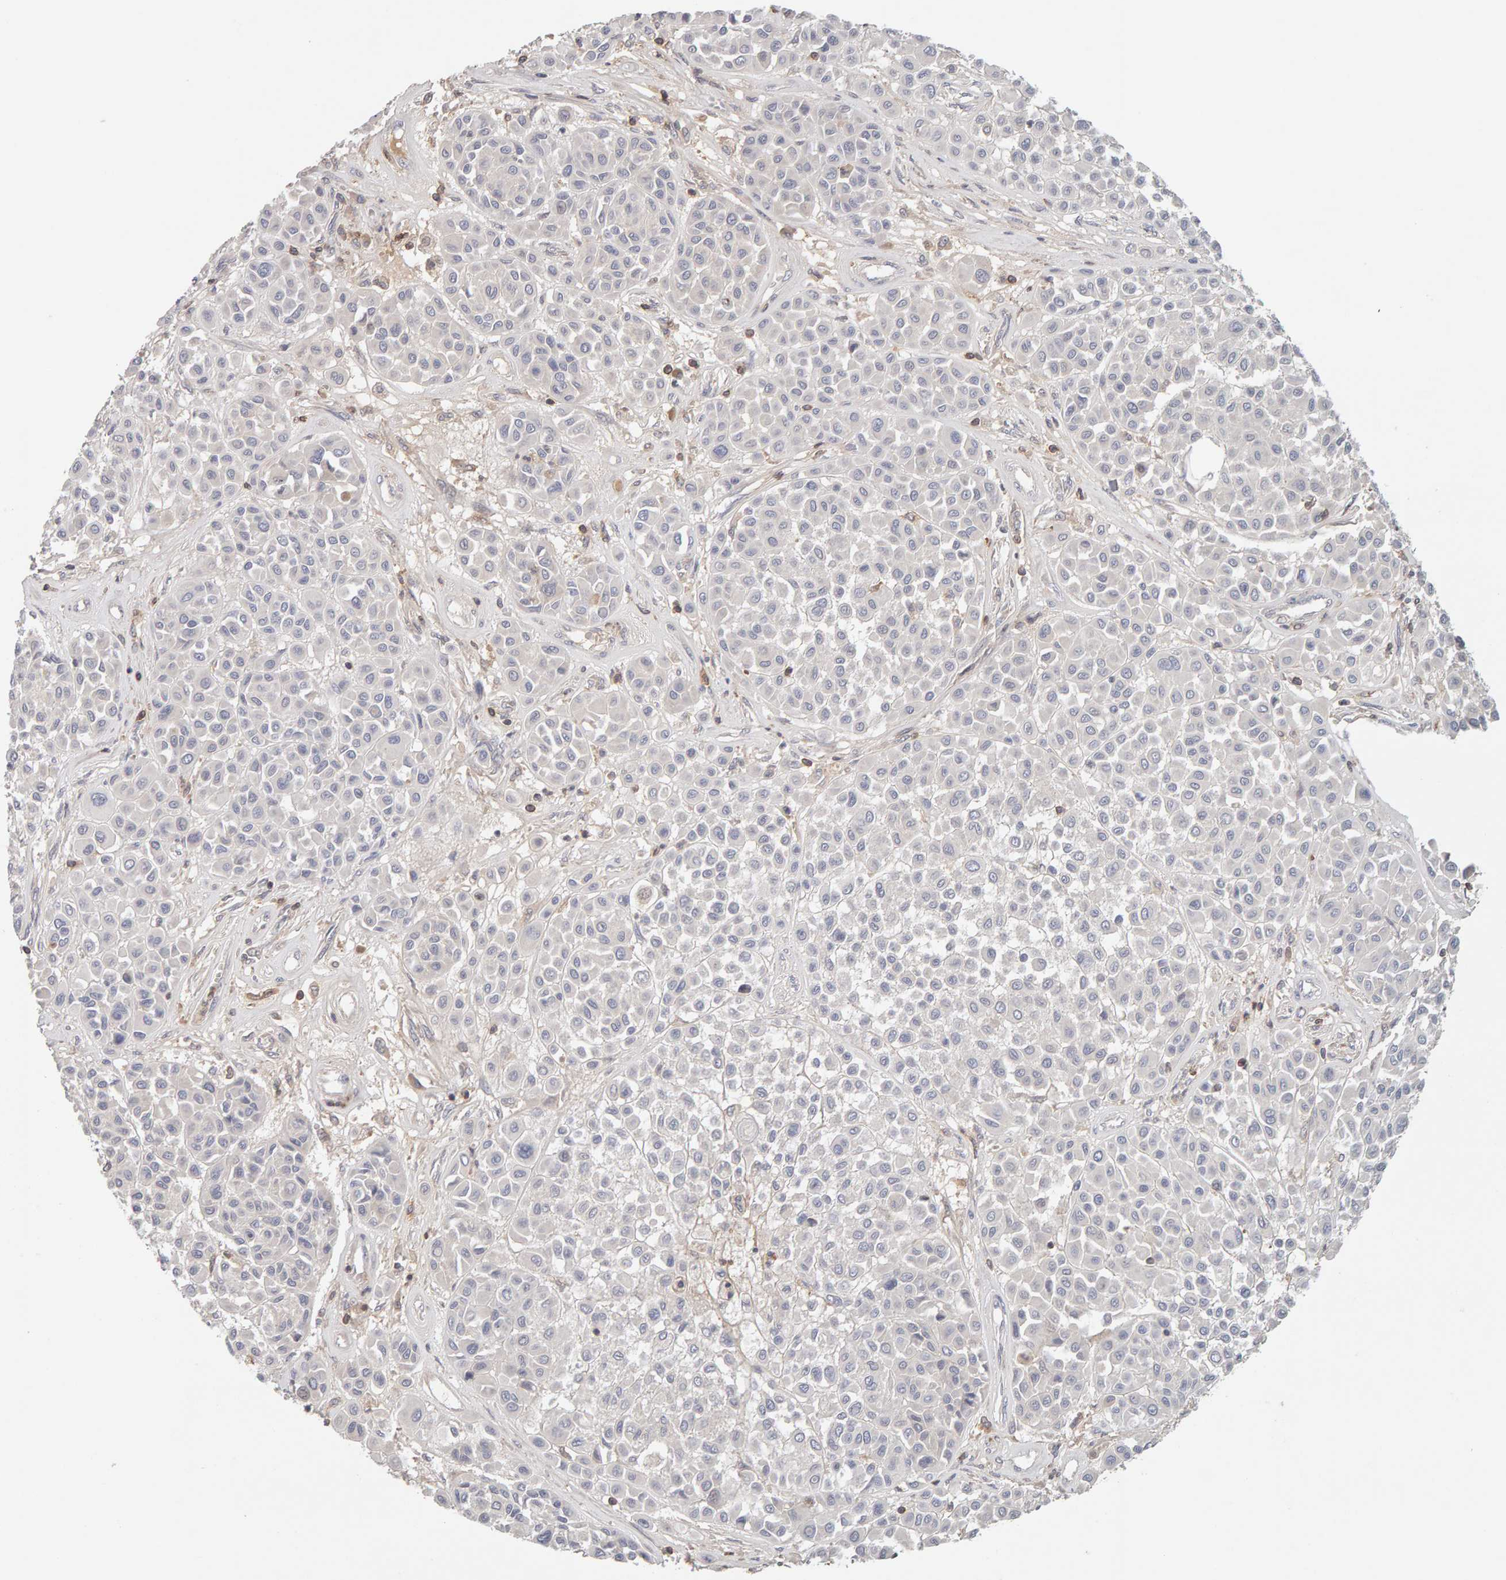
{"staining": {"intensity": "negative", "quantity": "none", "location": "none"}, "tissue": "melanoma", "cell_type": "Tumor cells", "image_type": "cancer", "snomed": [{"axis": "morphology", "description": "Malignant melanoma, Metastatic site"}, {"axis": "topography", "description": "Soft tissue"}], "caption": "Melanoma was stained to show a protein in brown. There is no significant expression in tumor cells.", "gene": "NUDCD1", "patient": {"sex": "male", "age": 41}}